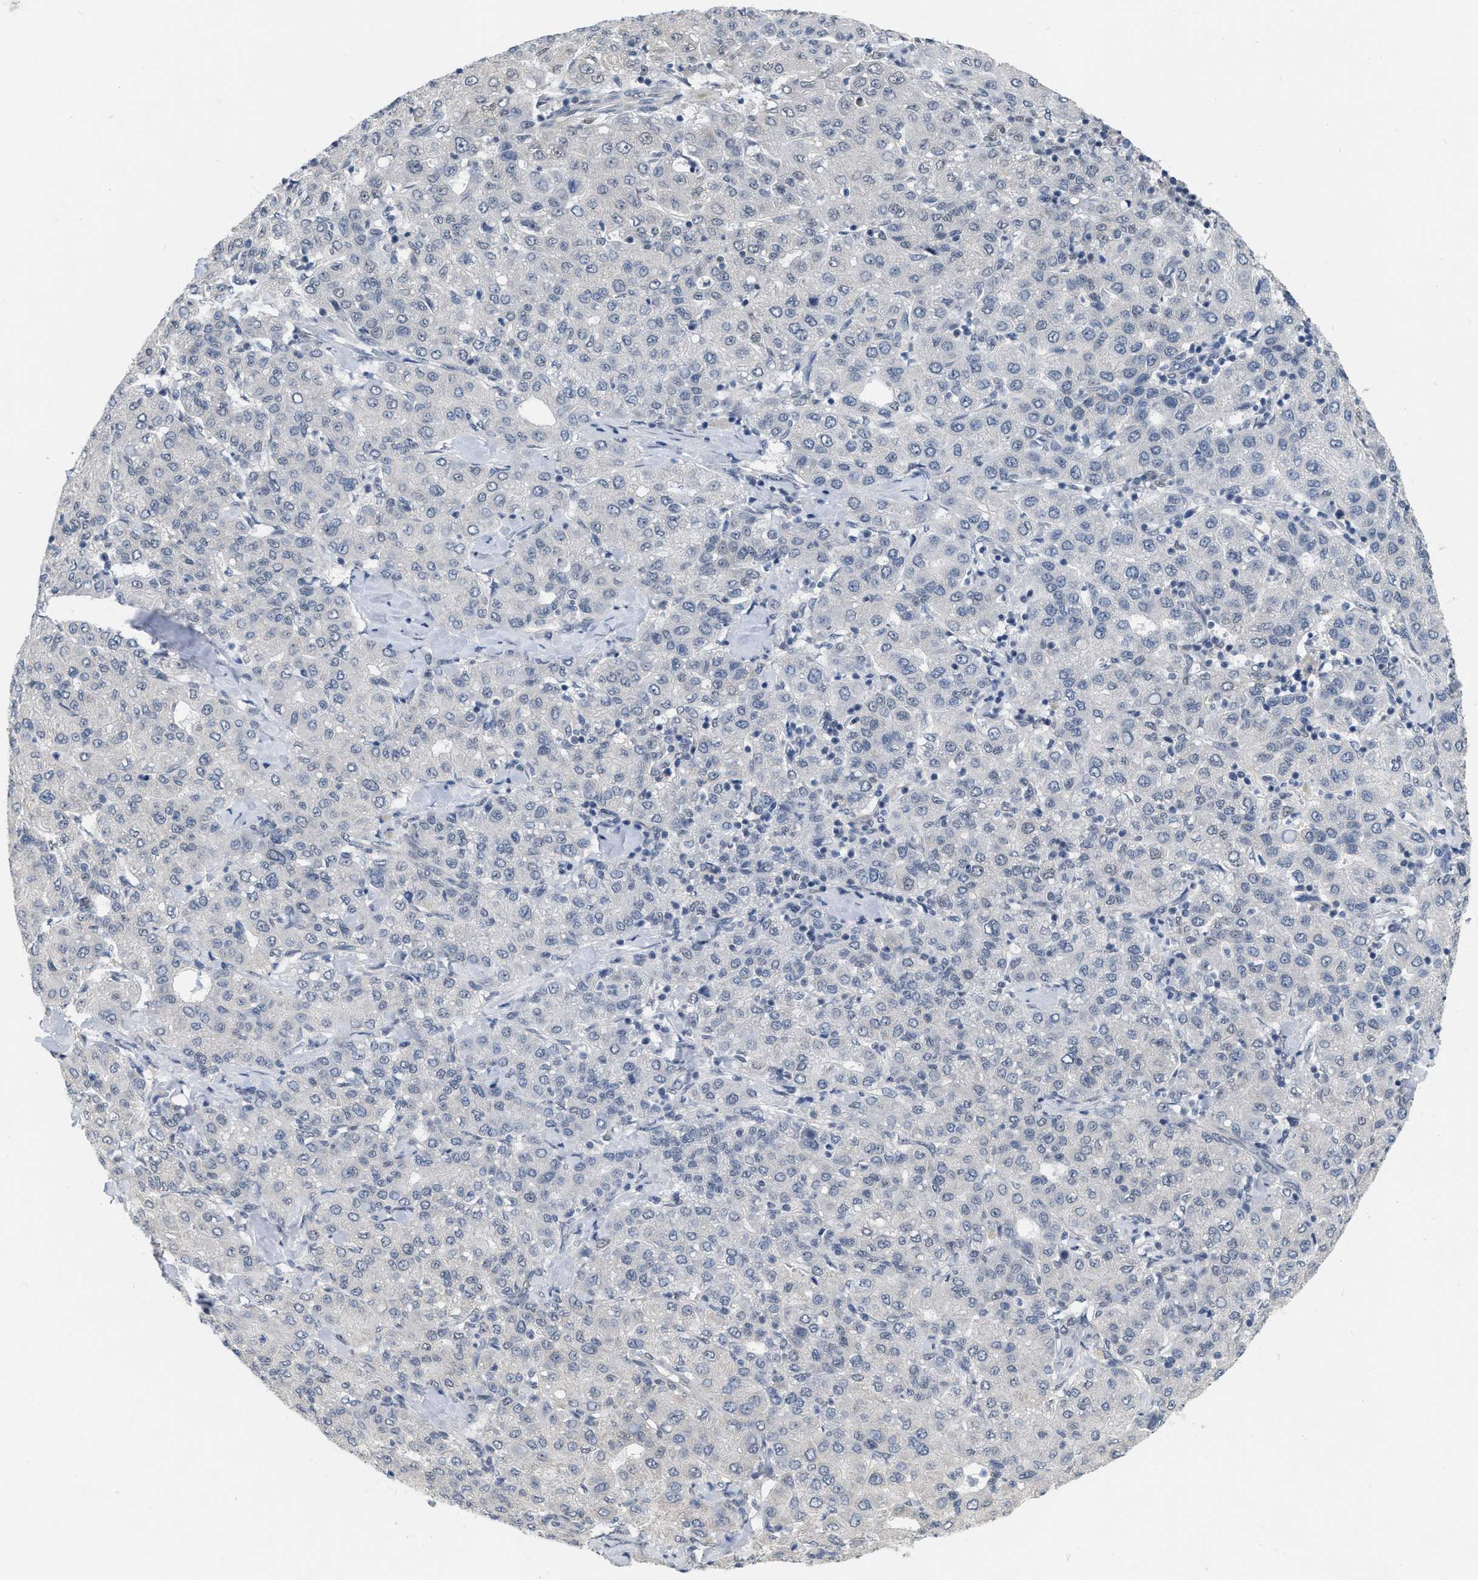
{"staining": {"intensity": "negative", "quantity": "none", "location": "none"}, "tissue": "liver cancer", "cell_type": "Tumor cells", "image_type": "cancer", "snomed": [{"axis": "morphology", "description": "Carcinoma, Hepatocellular, NOS"}, {"axis": "topography", "description": "Liver"}], "caption": "Liver cancer stained for a protein using IHC reveals no staining tumor cells.", "gene": "RUVBL1", "patient": {"sex": "male", "age": 65}}